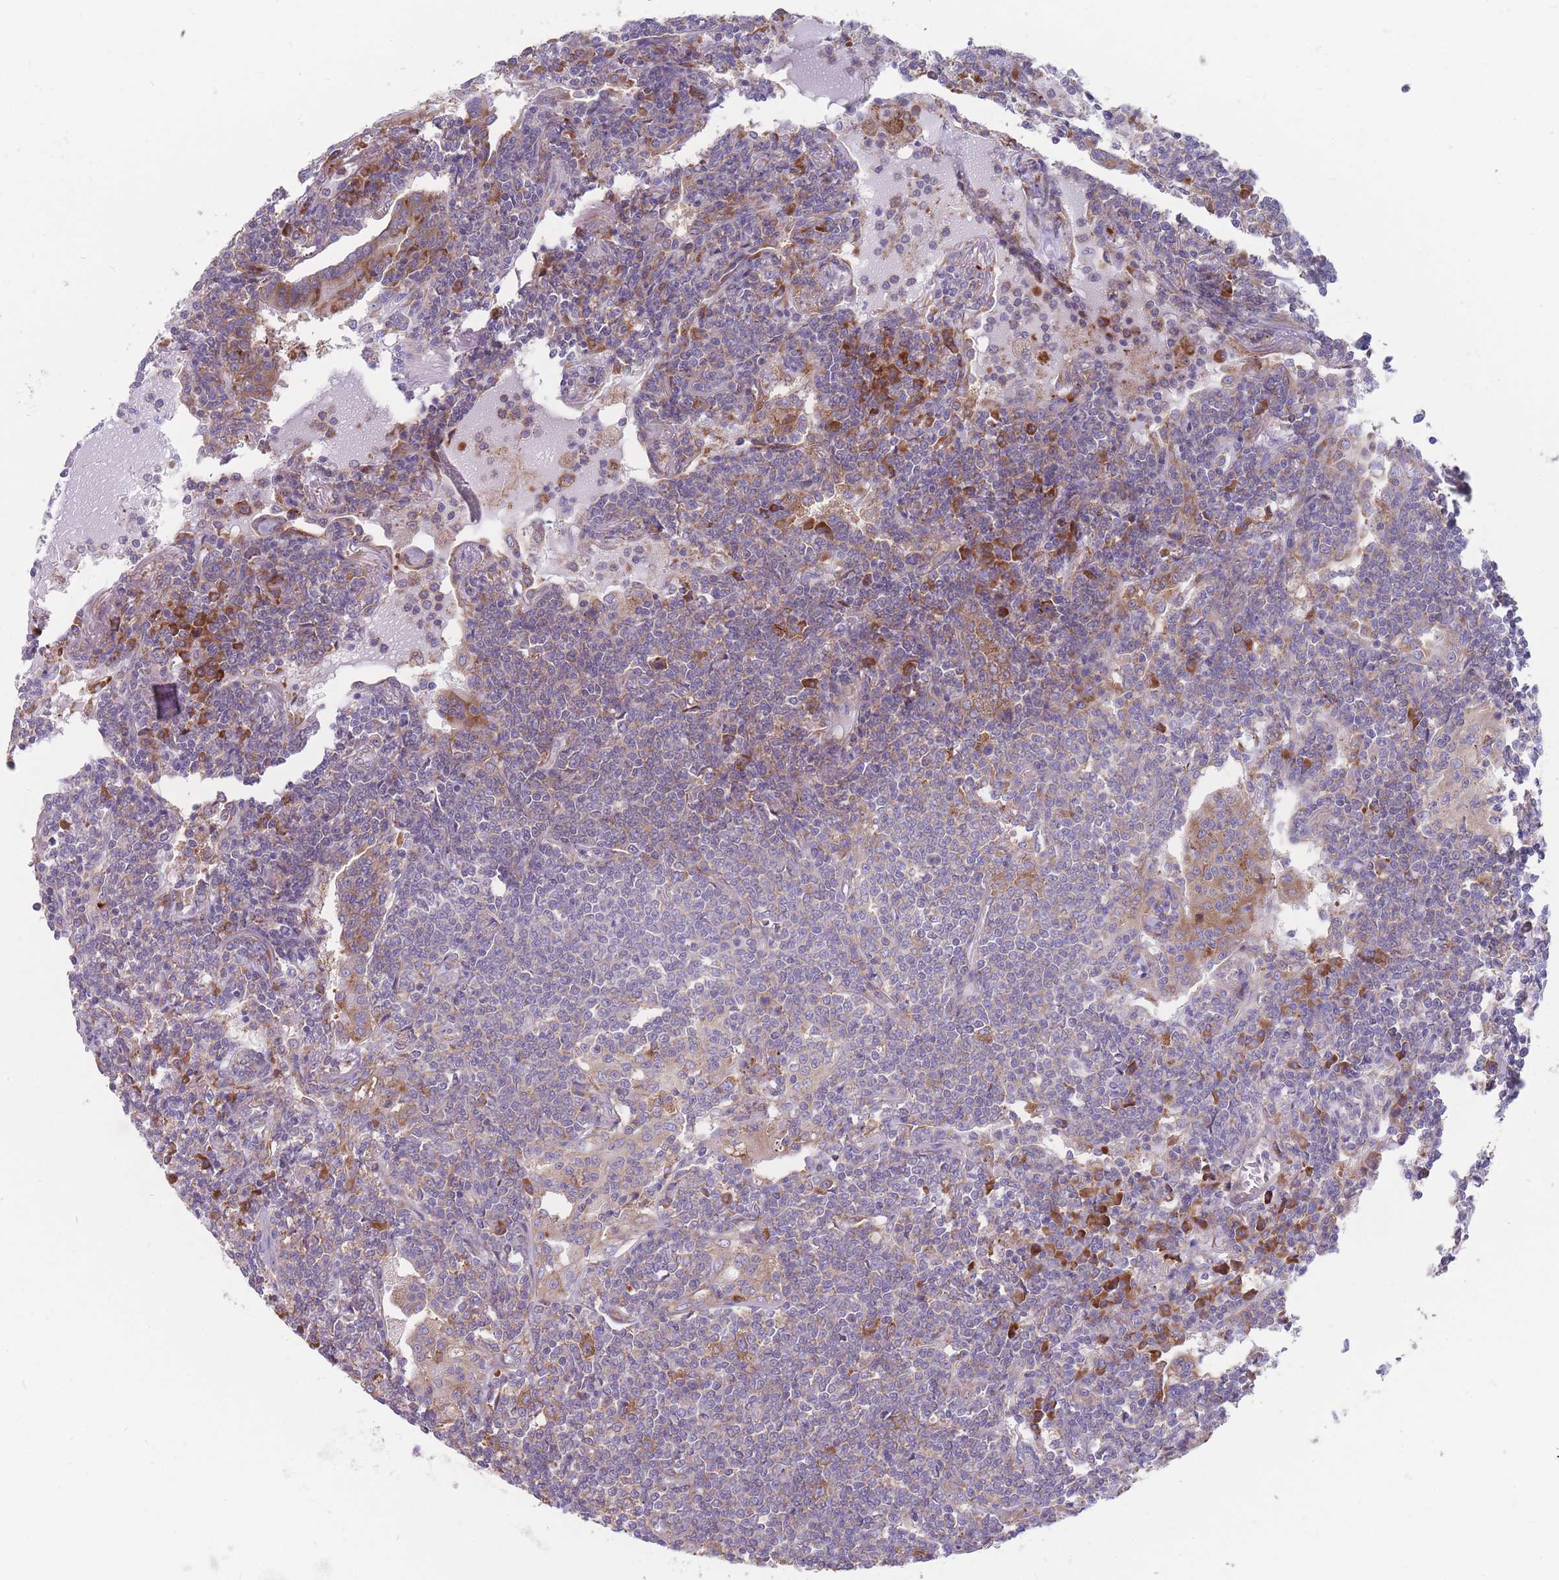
{"staining": {"intensity": "moderate", "quantity": "<25%", "location": "cytoplasmic/membranous"}, "tissue": "lymphoma", "cell_type": "Tumor cells", "image_type": "cancer", "snomed": [{"axis": "morphology", "description": "Malignant lymphoma, non-Hodgkin's type, Low grade"}, {"axis": "topography", "description": "Lung"}], "caption": "This is a photomicrograph of immunohistochemistry staining of lymphoma, which shows moderate staining in the cytoplasmic/membranous of tumor cells.", "gene": "RPL8", "patient": {"sex": "female", "age": 71}}